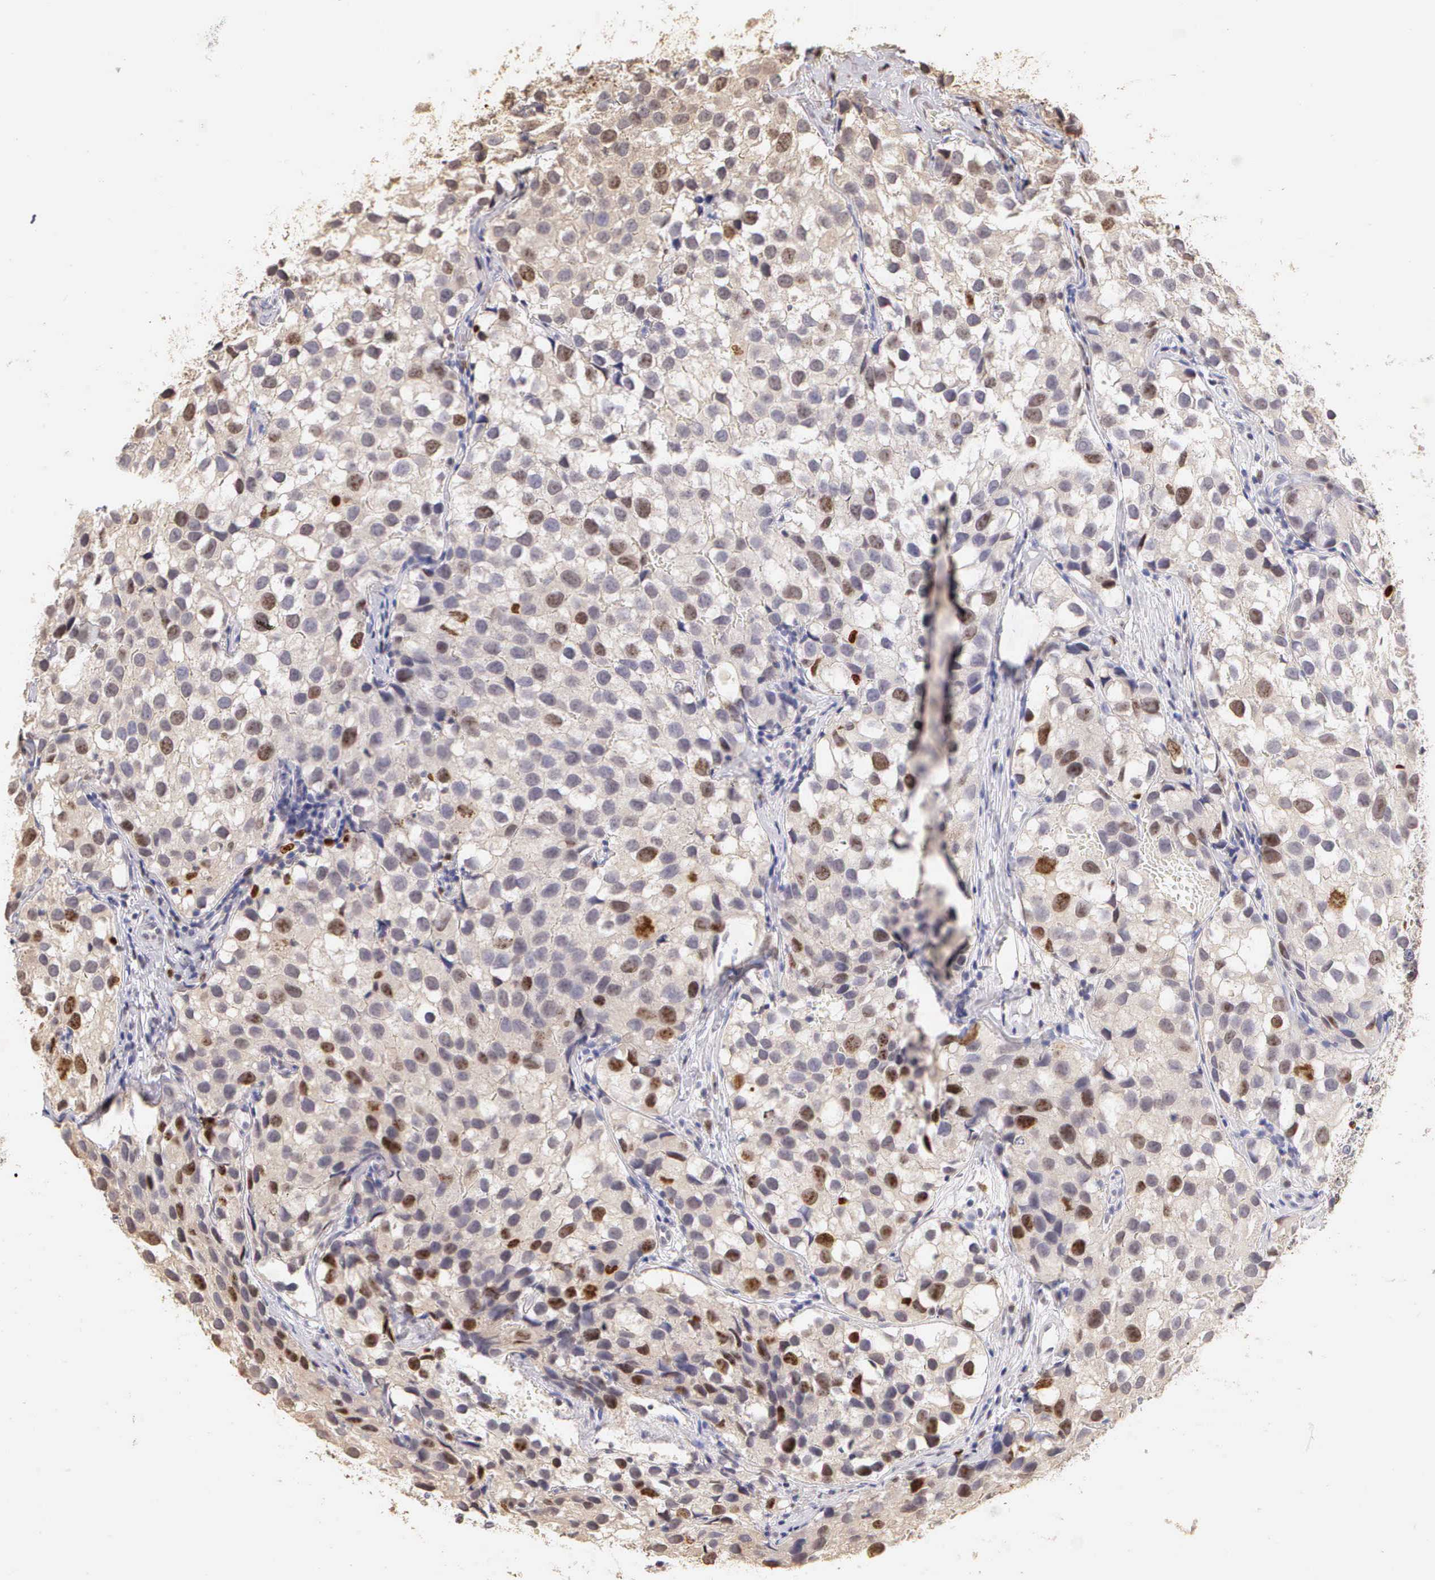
{"staining": {"intensity": "moderate", "quantity": "25%-75%", "location": "nuclear"}, "tissue": "testis cancer", "cell_type": "Tumor cells", "image_type": "cancer", "snomed": [{"axis": "morphology", "description": "Seminoma, NOS"}, {"axis": "topography", "description": "Testis"}], "caption": "Immunohistochemistry staining of seminoma (testis), which reveals medium levels of moderate nuclear expression in about 25%-75% of tumor cells indicating moderate nuclear protein positivity. The staining was performed using DAB (brown) for protein detection and nuclei were counterstained in hematoxylin (blue).", "gene": "MKI67", "patient": {"sex": "male", "age": 39}}